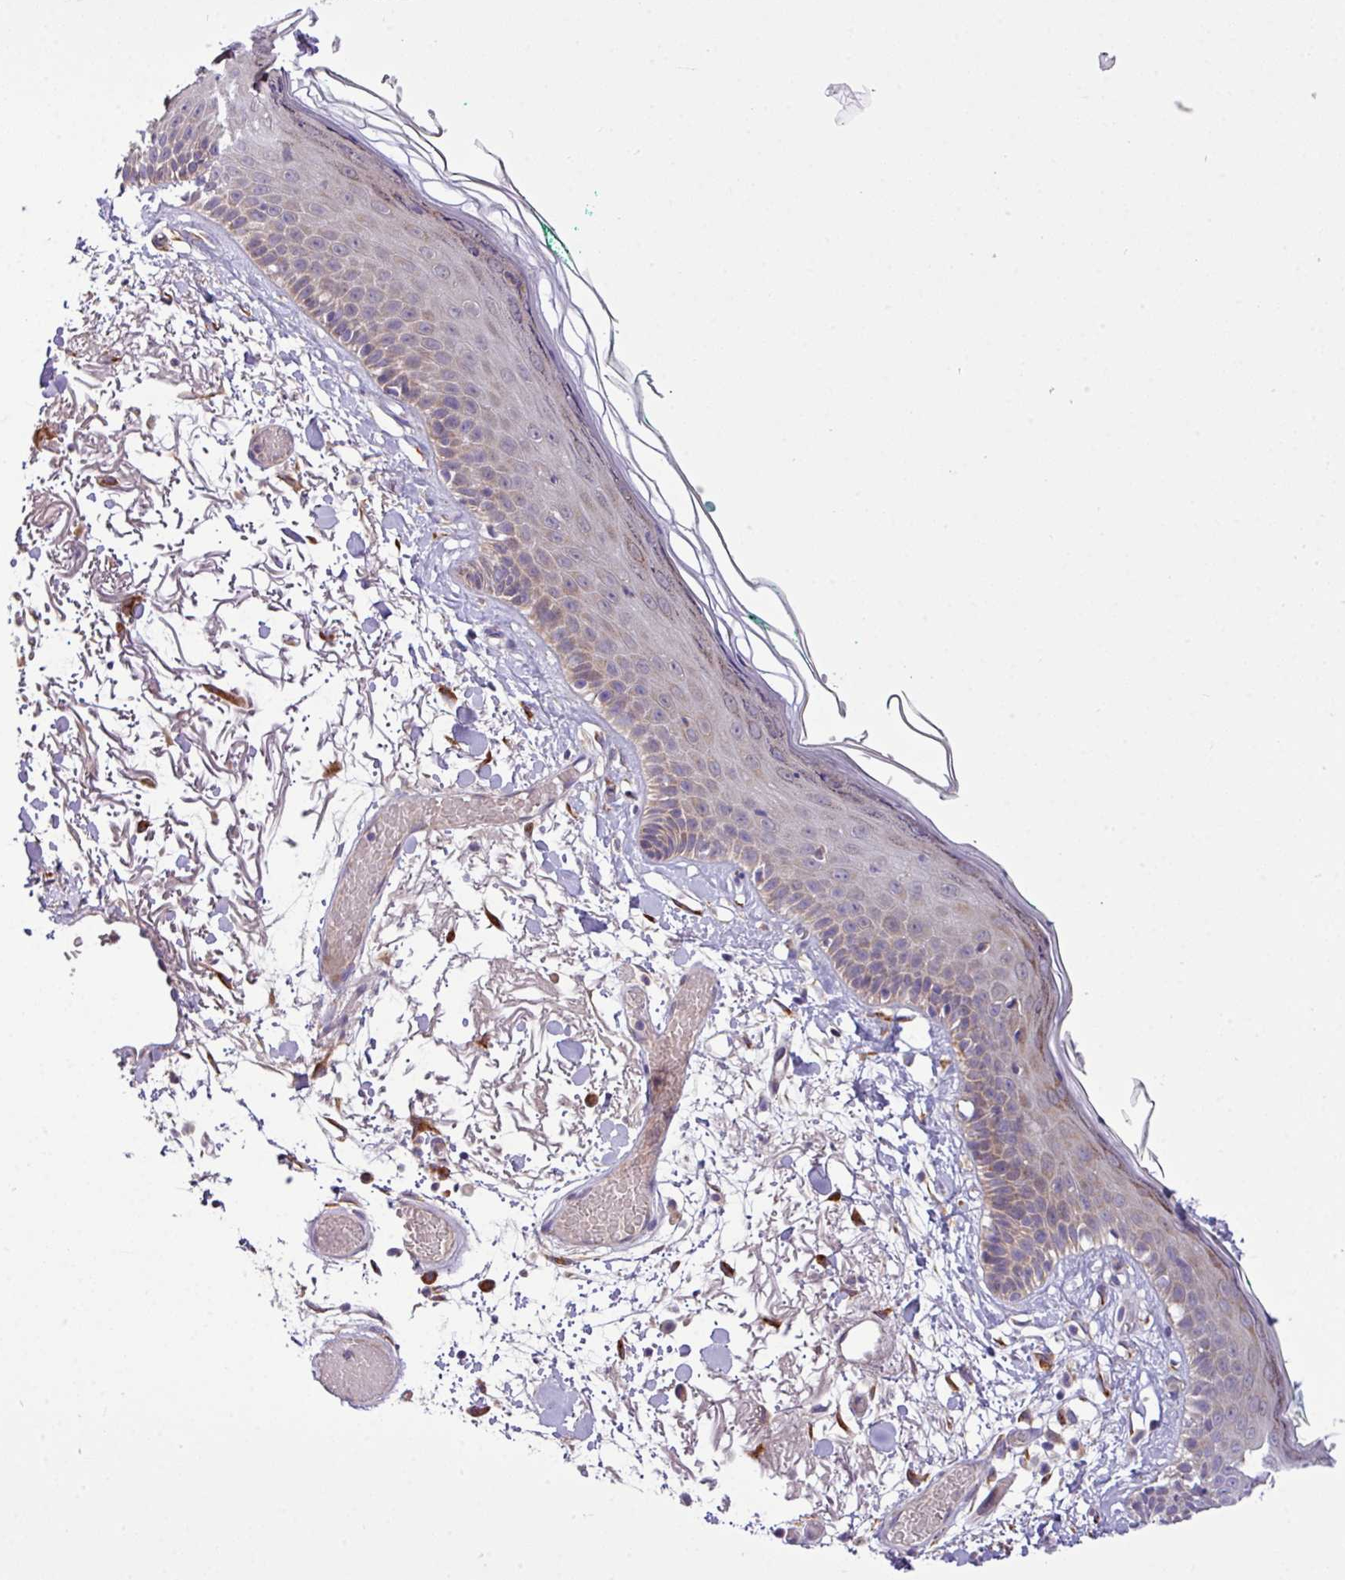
{"staining": {"intensity": "moderate", "quantity": ">75%", "location": "cytoplasmic/membranous"}, "tissue": "skin", "cell_type": "Fibroblasts", "image_type": "normal", "snomed": [{"axis": "morphology", "description": "Normal tissue, NOS"}, {"axis": "topography", "description": "Skin"}], "caption": "This image shows benign skin stained with immunohistochemistry (IHC) to label a protein in brown. The cytoplasmic/membranous of fibroblasts show moderate positivity for the protein. Nuclei are counter-stained blue.", "gene": "TM2D2", "patient": {"sex": "male", "age": 79}}